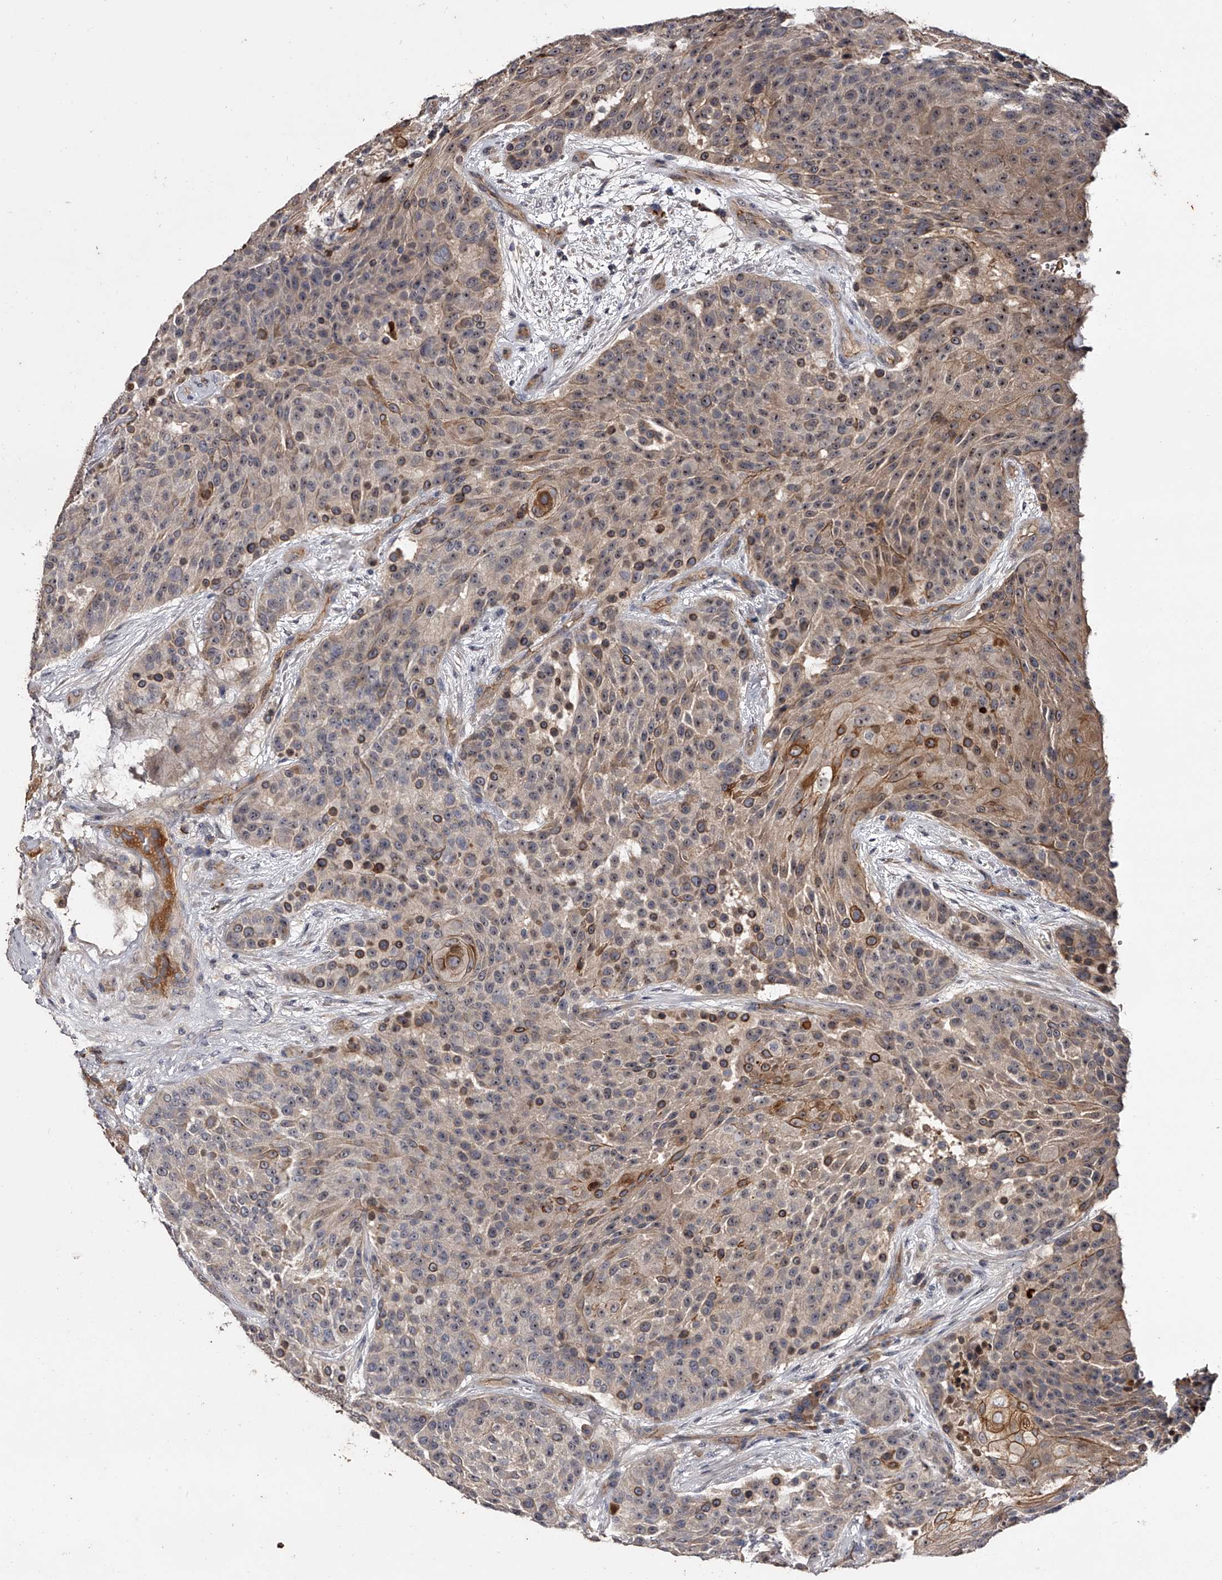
{"staining": {"intensity": "moderate", "quantity": ">75%", "location": "cytoplasmic/membranous"}, "tissue": "urothelial cancer", "cell_type": "Tumor cells", "image_type": "cancer", "snomed": [{"axis": "morphology", "description": "Urothelial carcinoma, High grade"}, {"axis": "topography", "description": "Urinary bladder"}], "caption": "DAB immunohistochemical staining of high-grade urothelial carcinoma shows moderate cytoplasmic/membranous protein expression in approximately >75% of tumor cells. The staining was performed using DAB, with brown indicating positive protein expression. Nuclei are stained blue with hematoxylin.", "gene": "MDN1", "patient": {"sex": "female", "age": 63}}